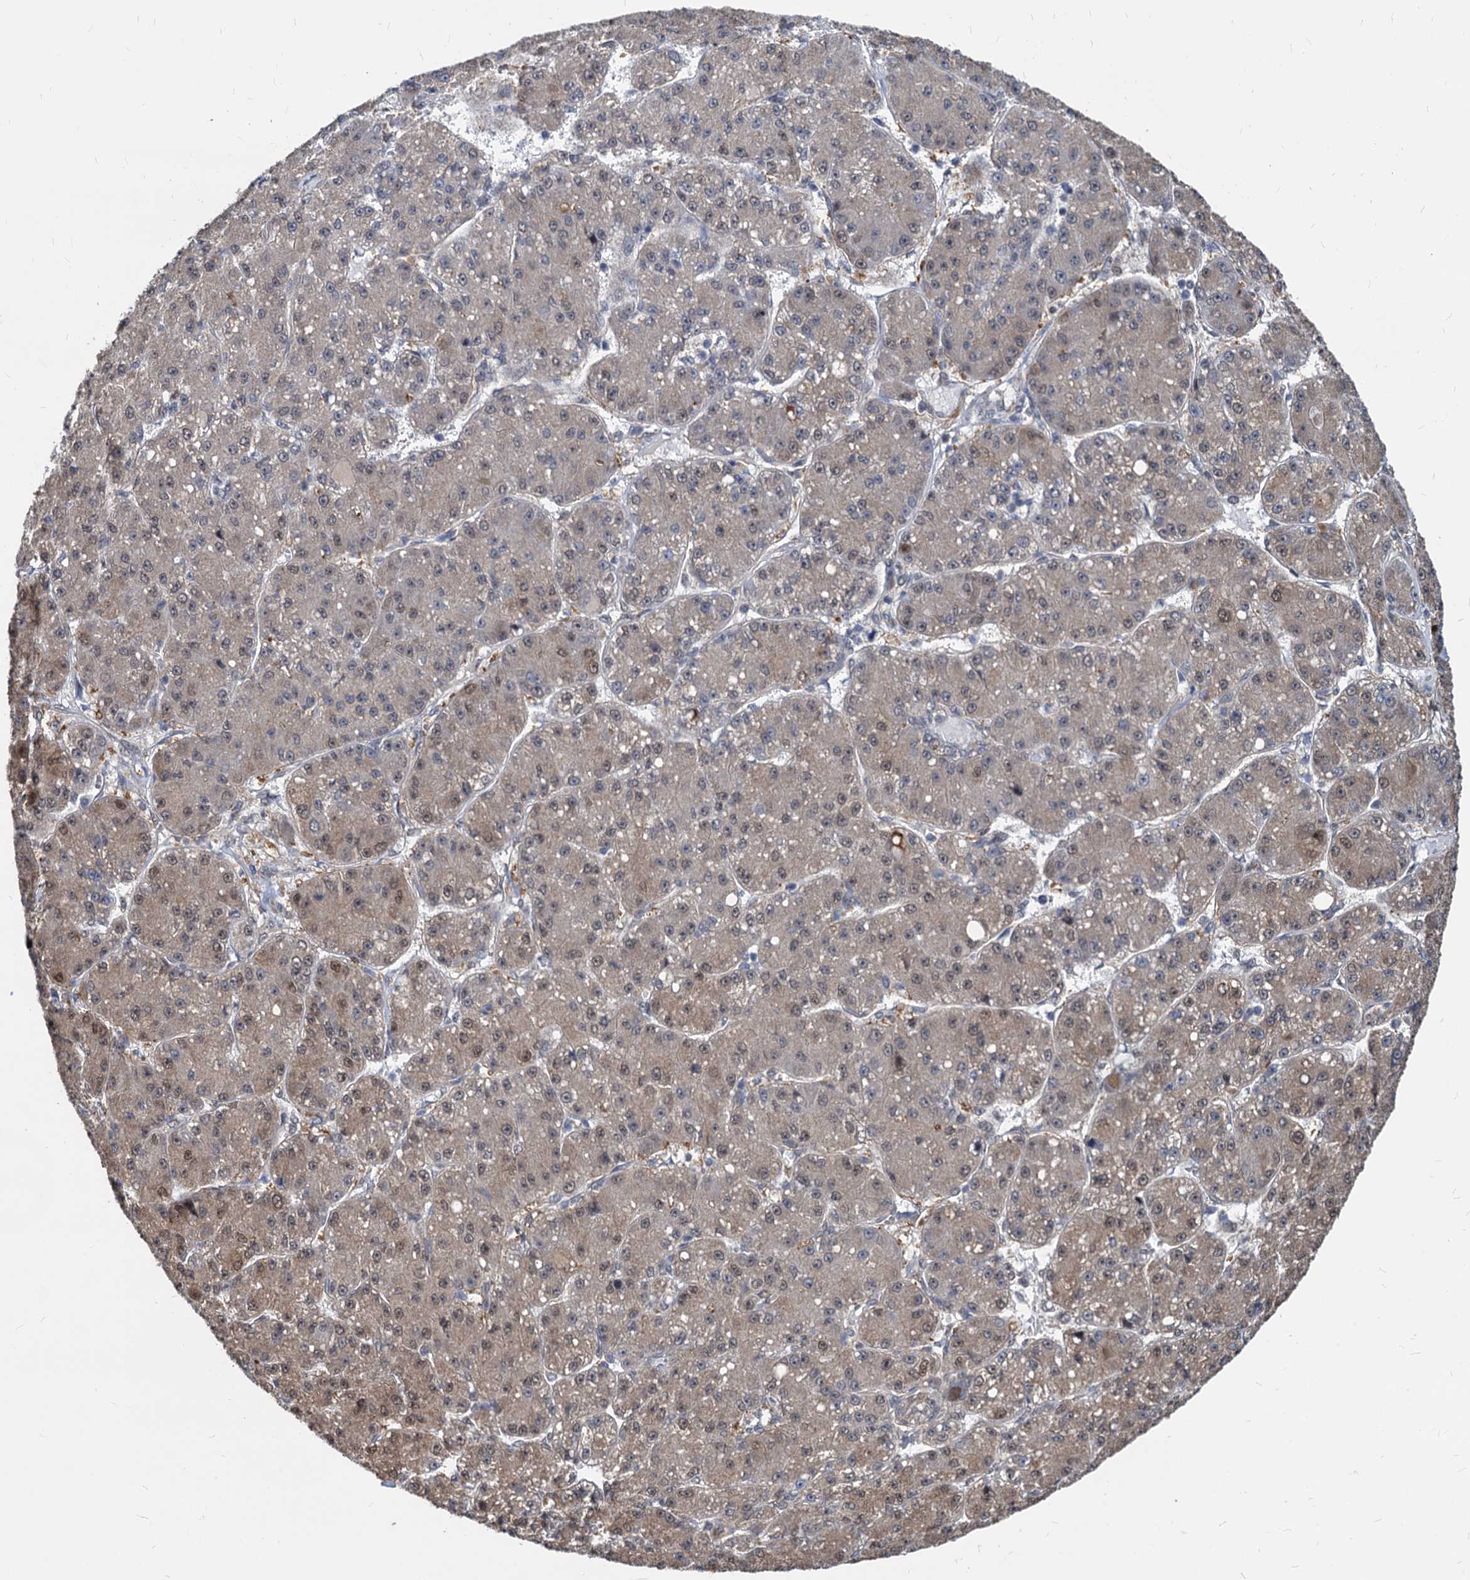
{"staining": {"intensity": "weak", "quantity": ">75%", "location": "cytoplasmic/membranous,nuclear"}, "tissue": "liver cancer", "cell_type": "Tumor cells", "image_type": "cancer", "snomed": [{"axis": "morphology", "description": "Carcinoma, Hepatocellular, NOS"}, {"axis": "topography", "description": "Liver"}], "caption": "High-magnification brightfield microscopy of hepatocellular carcinoma (liver) stained with DAB (3,3'-diaminobenzidine) (brown) and counterstained with hematoxylin (blue). tumor cells exhibit weak cytoplasmic/membranous and nuclear expression is present in approximately>75% of cells. Ihc stains the protein of interest in brown and the nuclei are stained blue.", "gene": "PSMD4", "patient": {"sex": "male", "age": 67}}